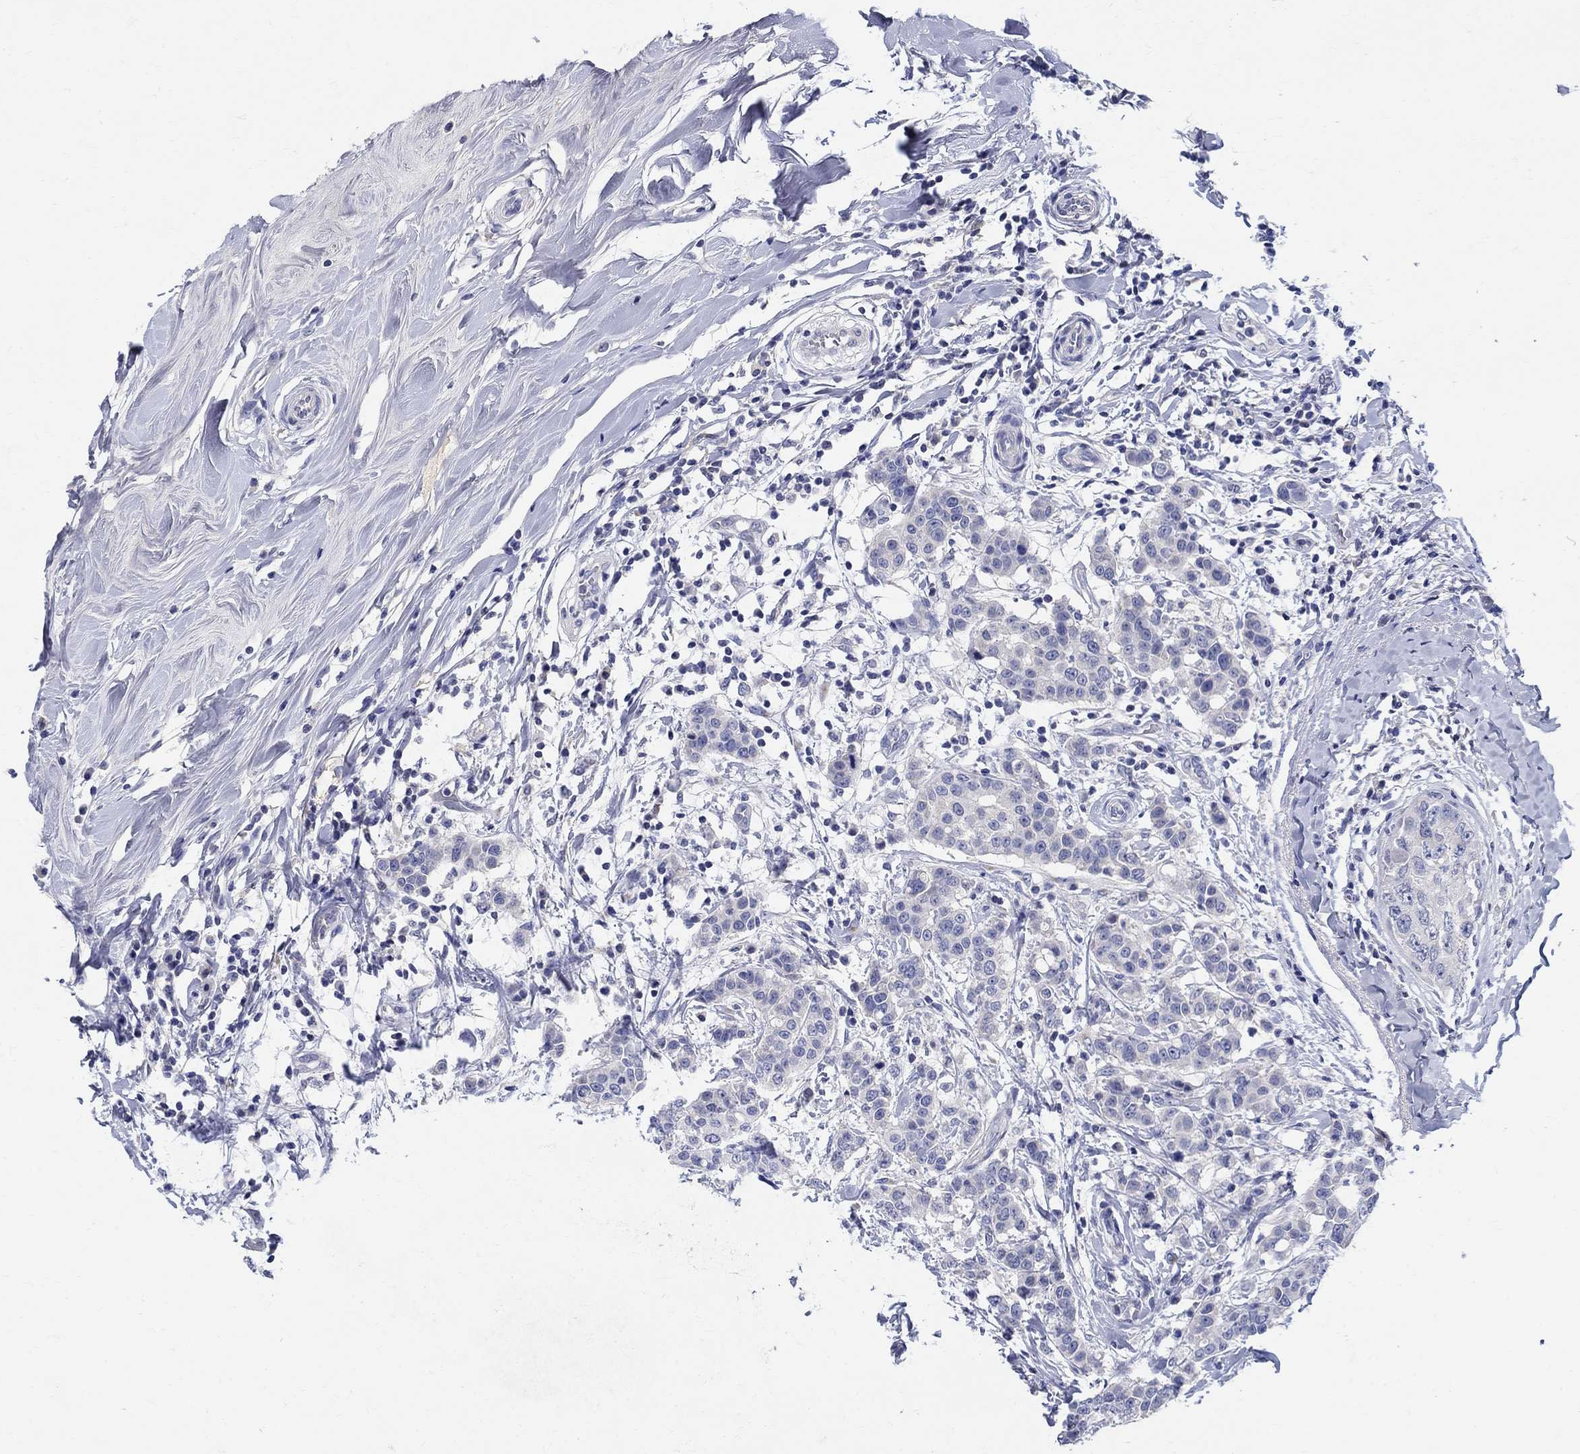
{"staining": {"intensity": "negative", "quantity": "none", "location": "none"}, "tissue": "breast cancer", "cell_type": "Tumor cells", "image_type": "cancer", "snomed": [{"axis": "morphology", "description": "Duct carcinoma"}, {"axis": "topography", "description": "Breast"}], "caption": "Protein analysis of breast cancer displays no significant expression in tumor cells.", "gene": "CRYGD", "patient": {"sex": "female", "age": 27}}